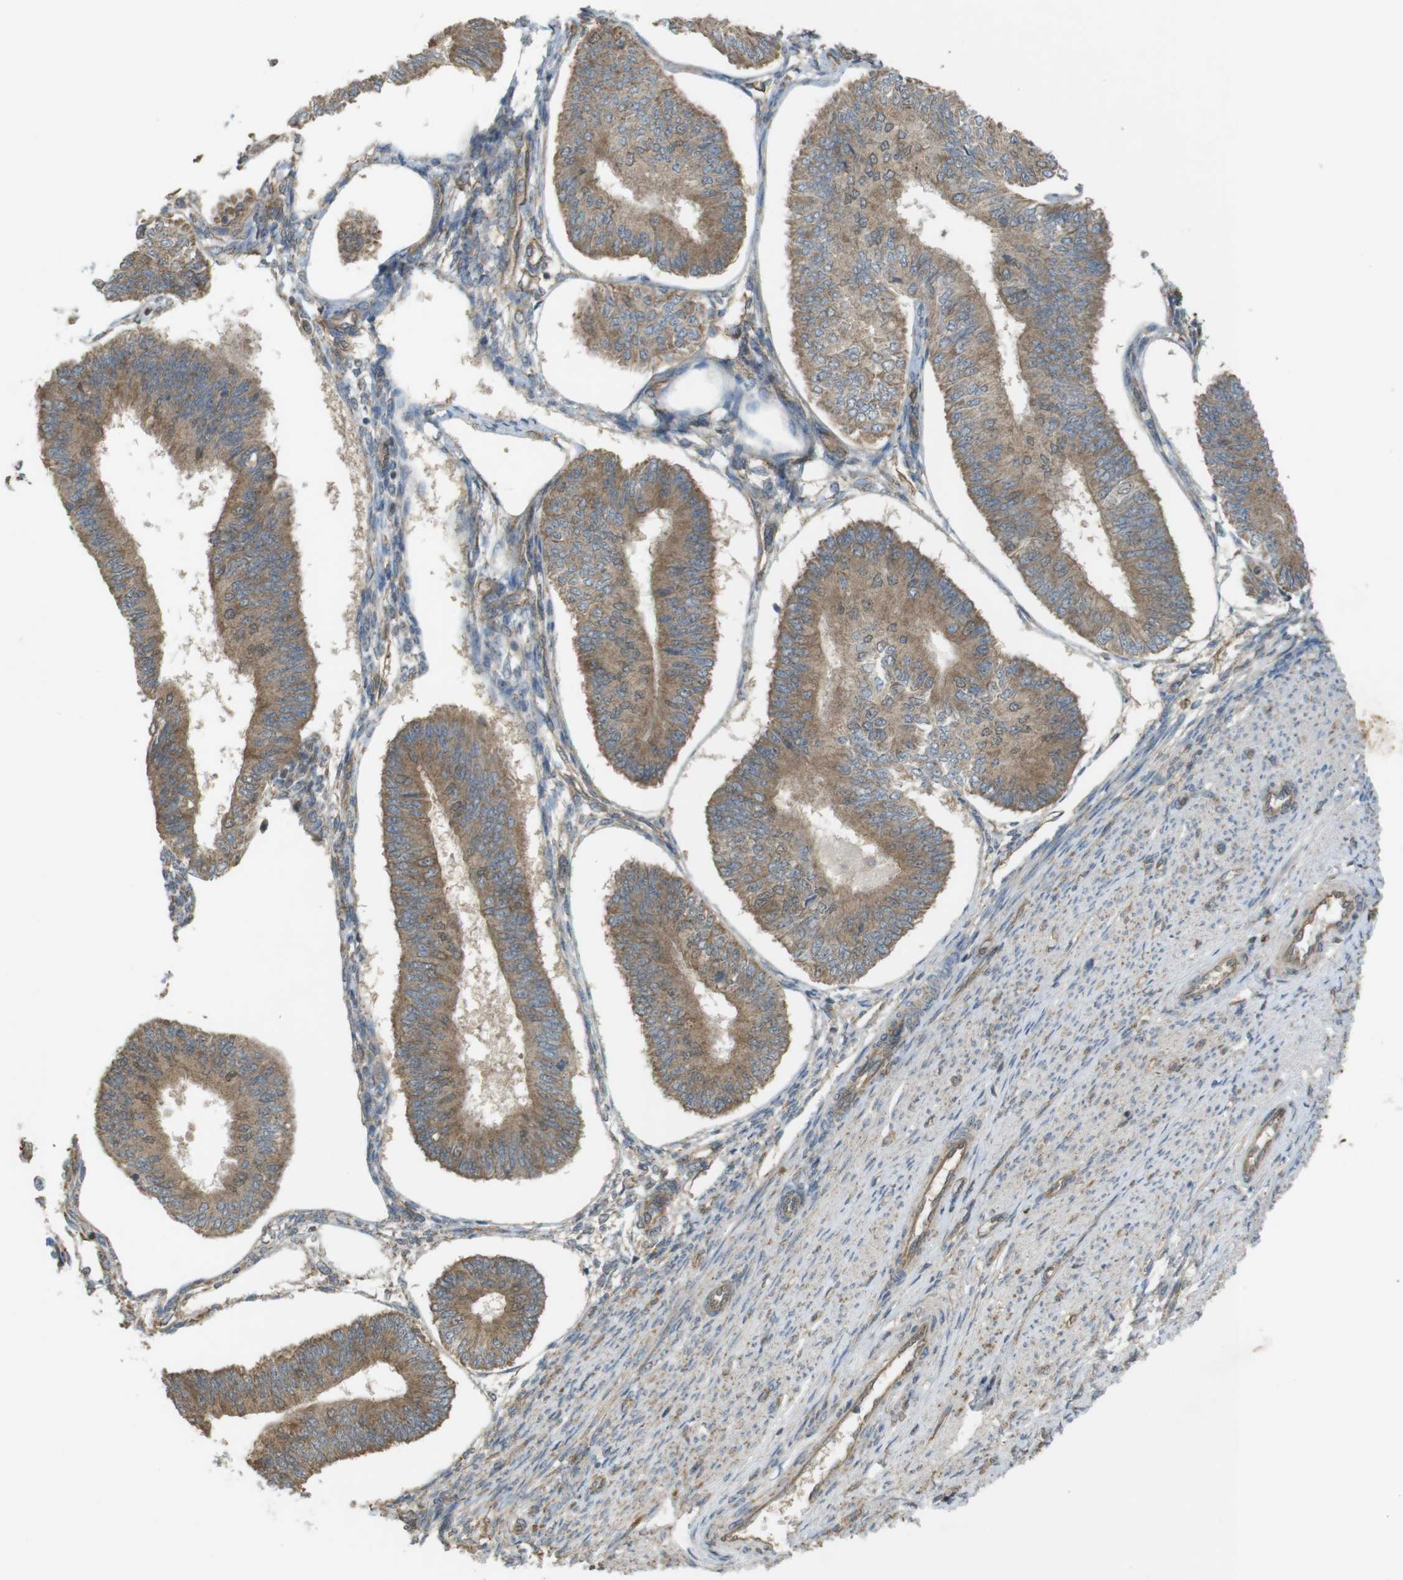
{"staining": {"intensity": "moderate", "quantity": ">75%", "location": "cytoplasmic/membranous"}, "tissue": "endometrial cancer", "cell_type": "Tumor cells", "image_type": "cancer", "snomed": [{"axis": "morphology", "description": "Adenocarcinoma, NOS"}, {"axis": "topography", "description": "Endometrium"}], "caption": "A brown stain shows moderate cytoplasmic/membranous positivity of a protein in human endometrial adenocarcinoma tumor cells.", "gene": "ZDHHC20", "patient": {"sex": "female", "age": 58}}